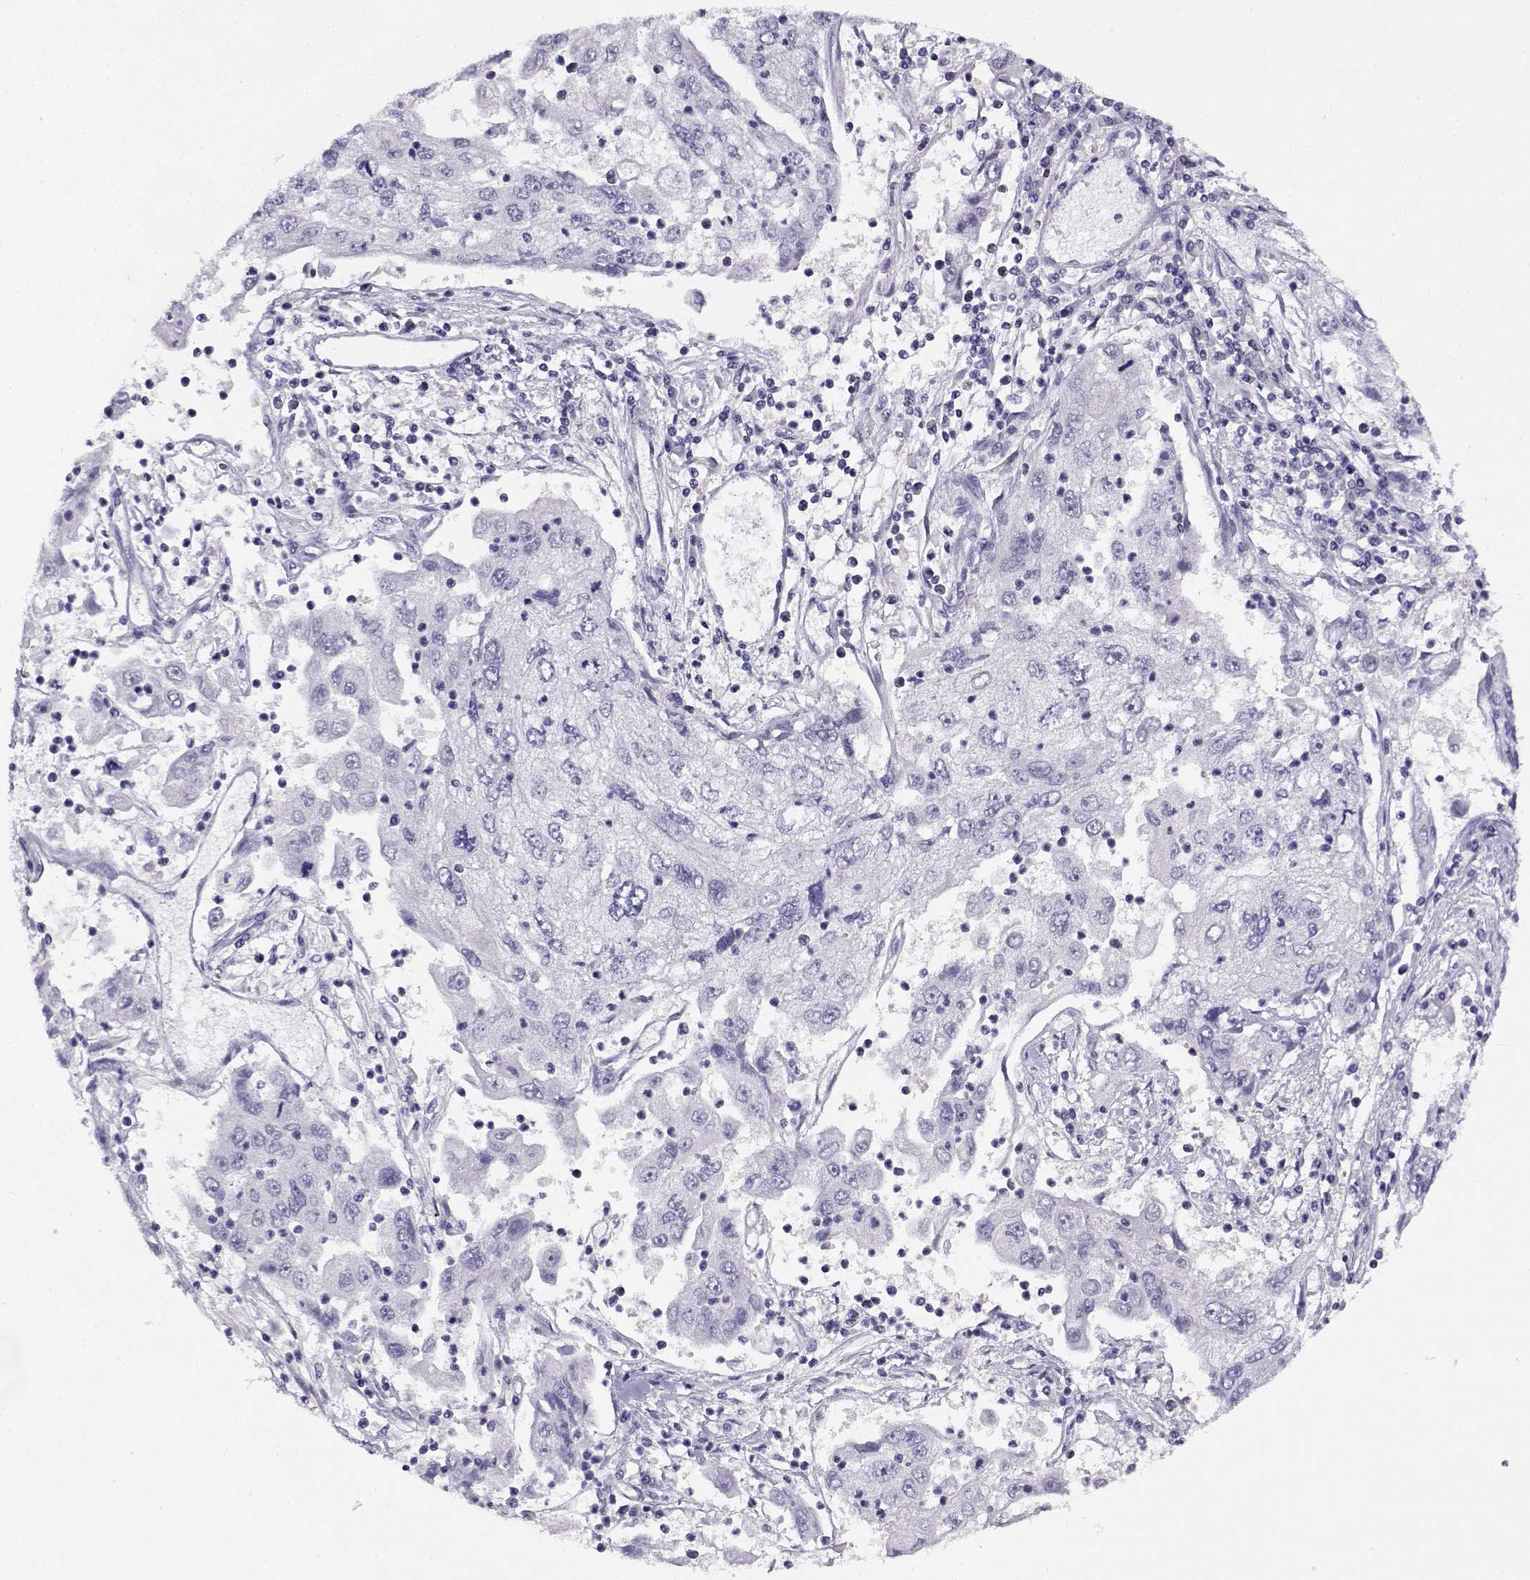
{"staining": {"intensity": "negative", "quantity": "none", "location": "none"}, "tissue": "cervical cancer", "cell_type": "Tumor cells", "image_type": "cancer", "snomed": [{"axis": "morphology", "description": "Squamous cell carcinoma, NOS"}, {"axis": "topography", "description": "Cervix"}], "caption": "Immunohistochemistry (IHC) image of human cervical cancer (squamous cell carcinoma) stained for a protein (brown), which shows no expression in tumor cells.", "gene": "FEZF1", "patient": {"sex": "female", "age": 36}}